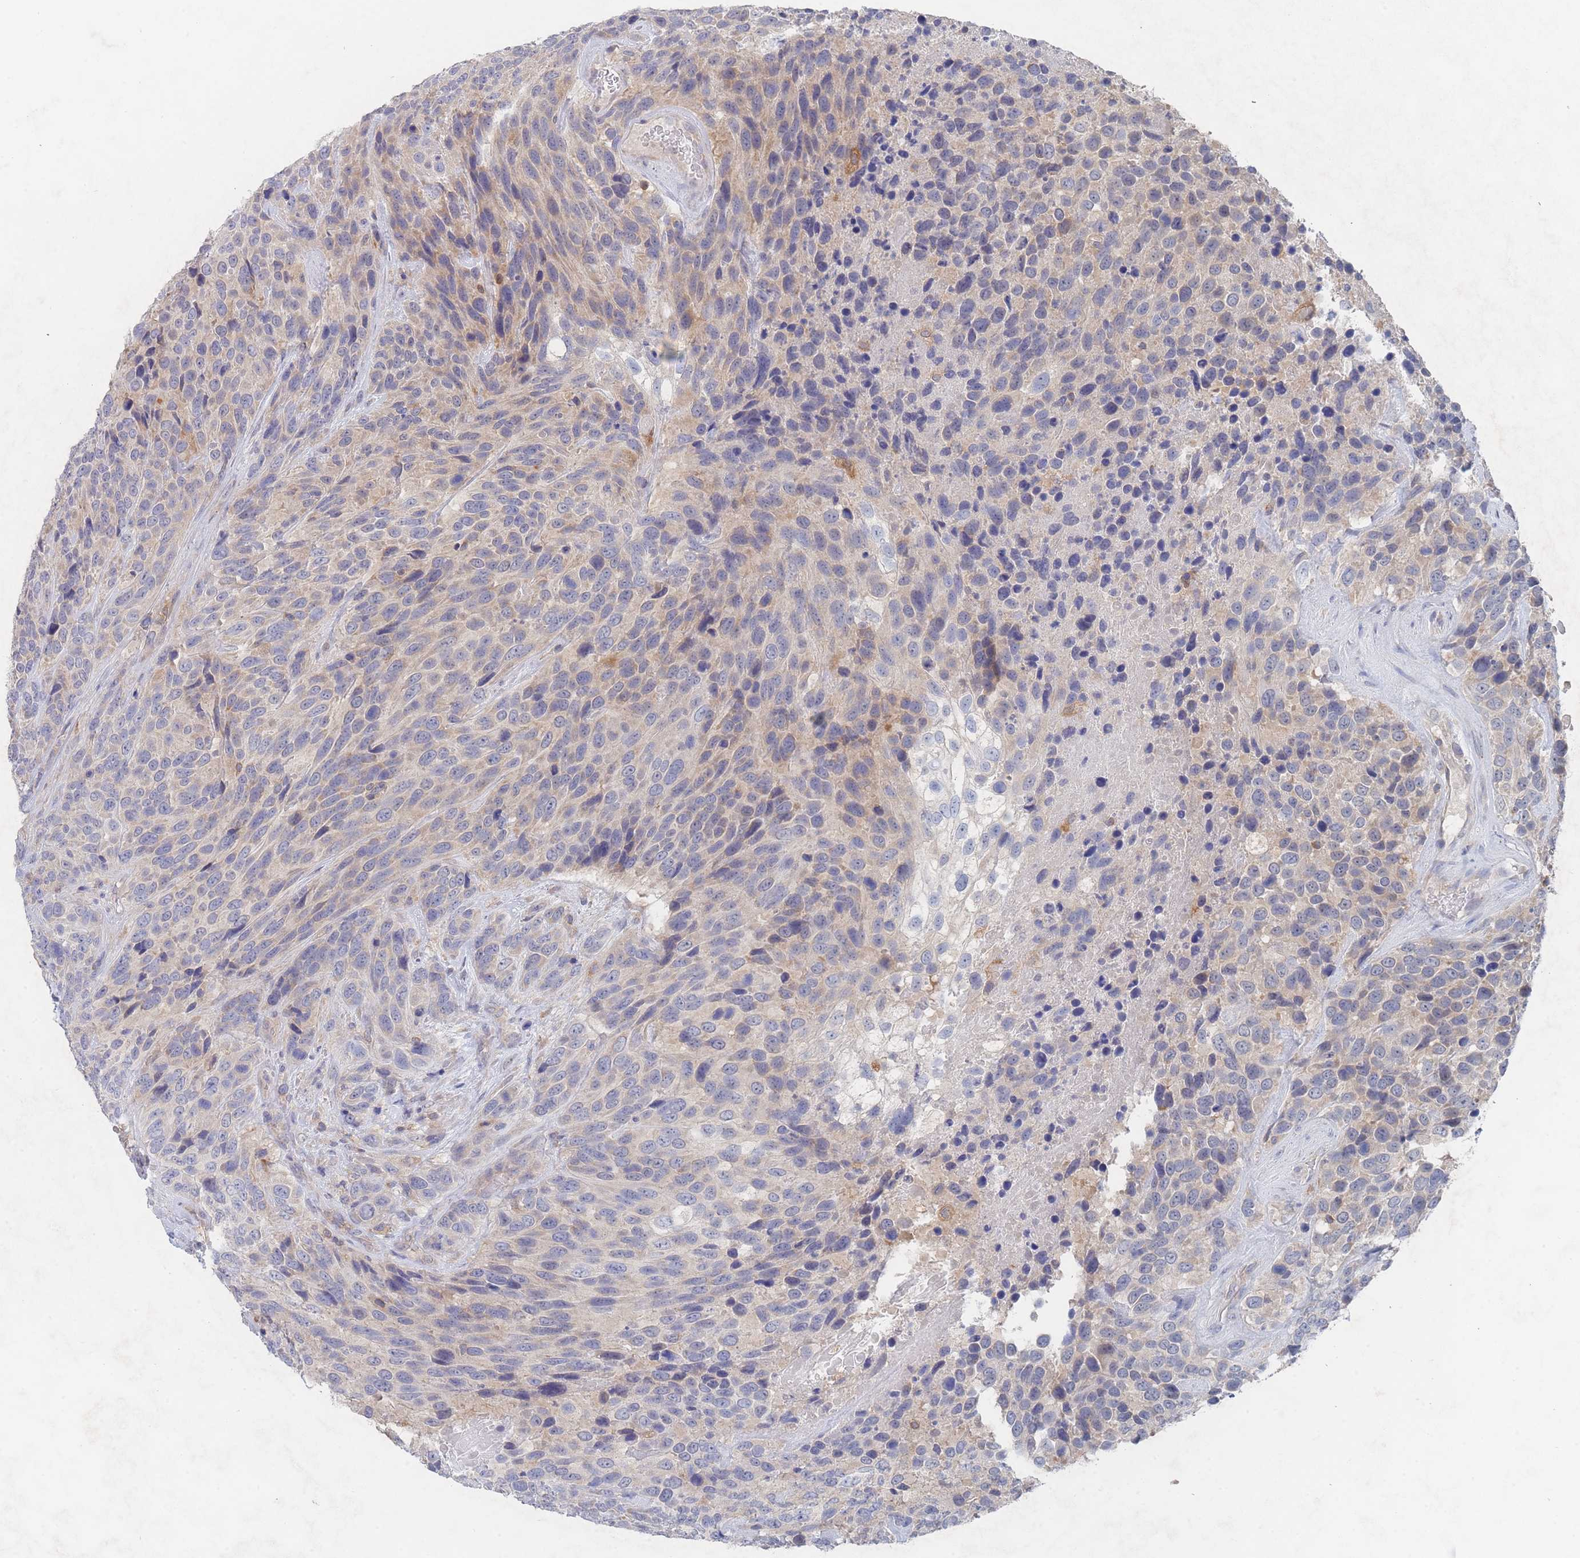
{"staining": {"intensity": "weak", "quantity": "<25%", "location": "cytoplasmic/membranous"}, "tissue": "urothelial cancer", "cell_type": "Tumor cells", "image_type": "cancer", "snomed": [{"axis": "morphology", "description": "Urothelial carcinoma, High grade"}, {"axis": "topography", "description": "Urinary bladder"}], "caption": "Immunohistochemistry image of urothelial cancer stained for a protein (brown), which demonstrates no staining in tumor cells. Nuclei are stained in blue.", "gene": "PPP6C", "patient": {"sex": "female", "age": 70}}